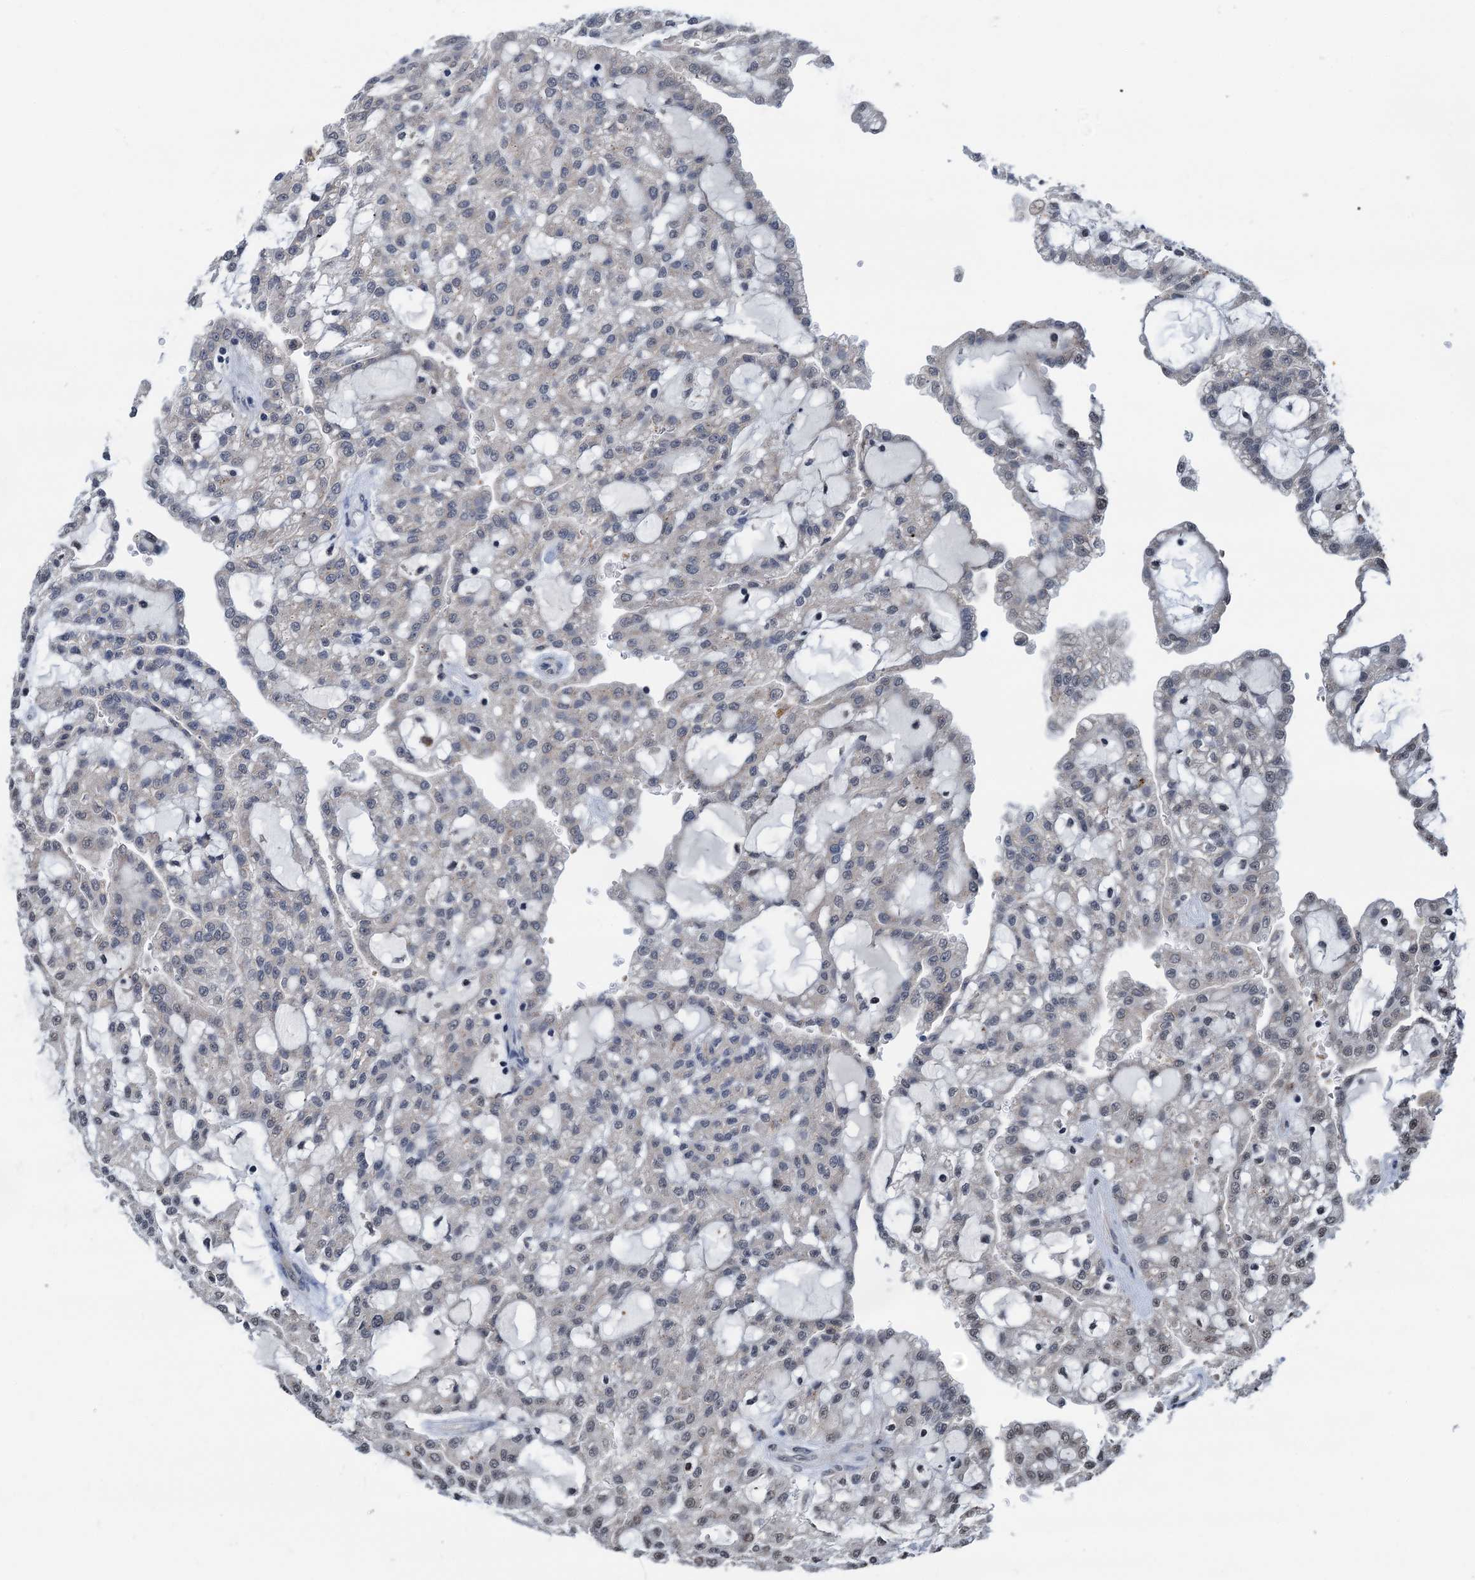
{"staining": {"intensity": "negative", "quantity": "none", "location": "none"}, "tissue": "renal cancer", "cell_type": "Tumor cells", "image_type": "cancer", "snomed": [{"axis": "morphology", "description": "Adenocarcinoma, NOS"}, {"axis": "topography", "description": "Kidney"}], "caption": "Adenocarcinoma (renal) was stained to show a protein in brown. There is no significant expression in tumor cells. Nuclei are stained in blue.", "gene": "SHLD1", "patient": {"sex": "male", "age": 63}}